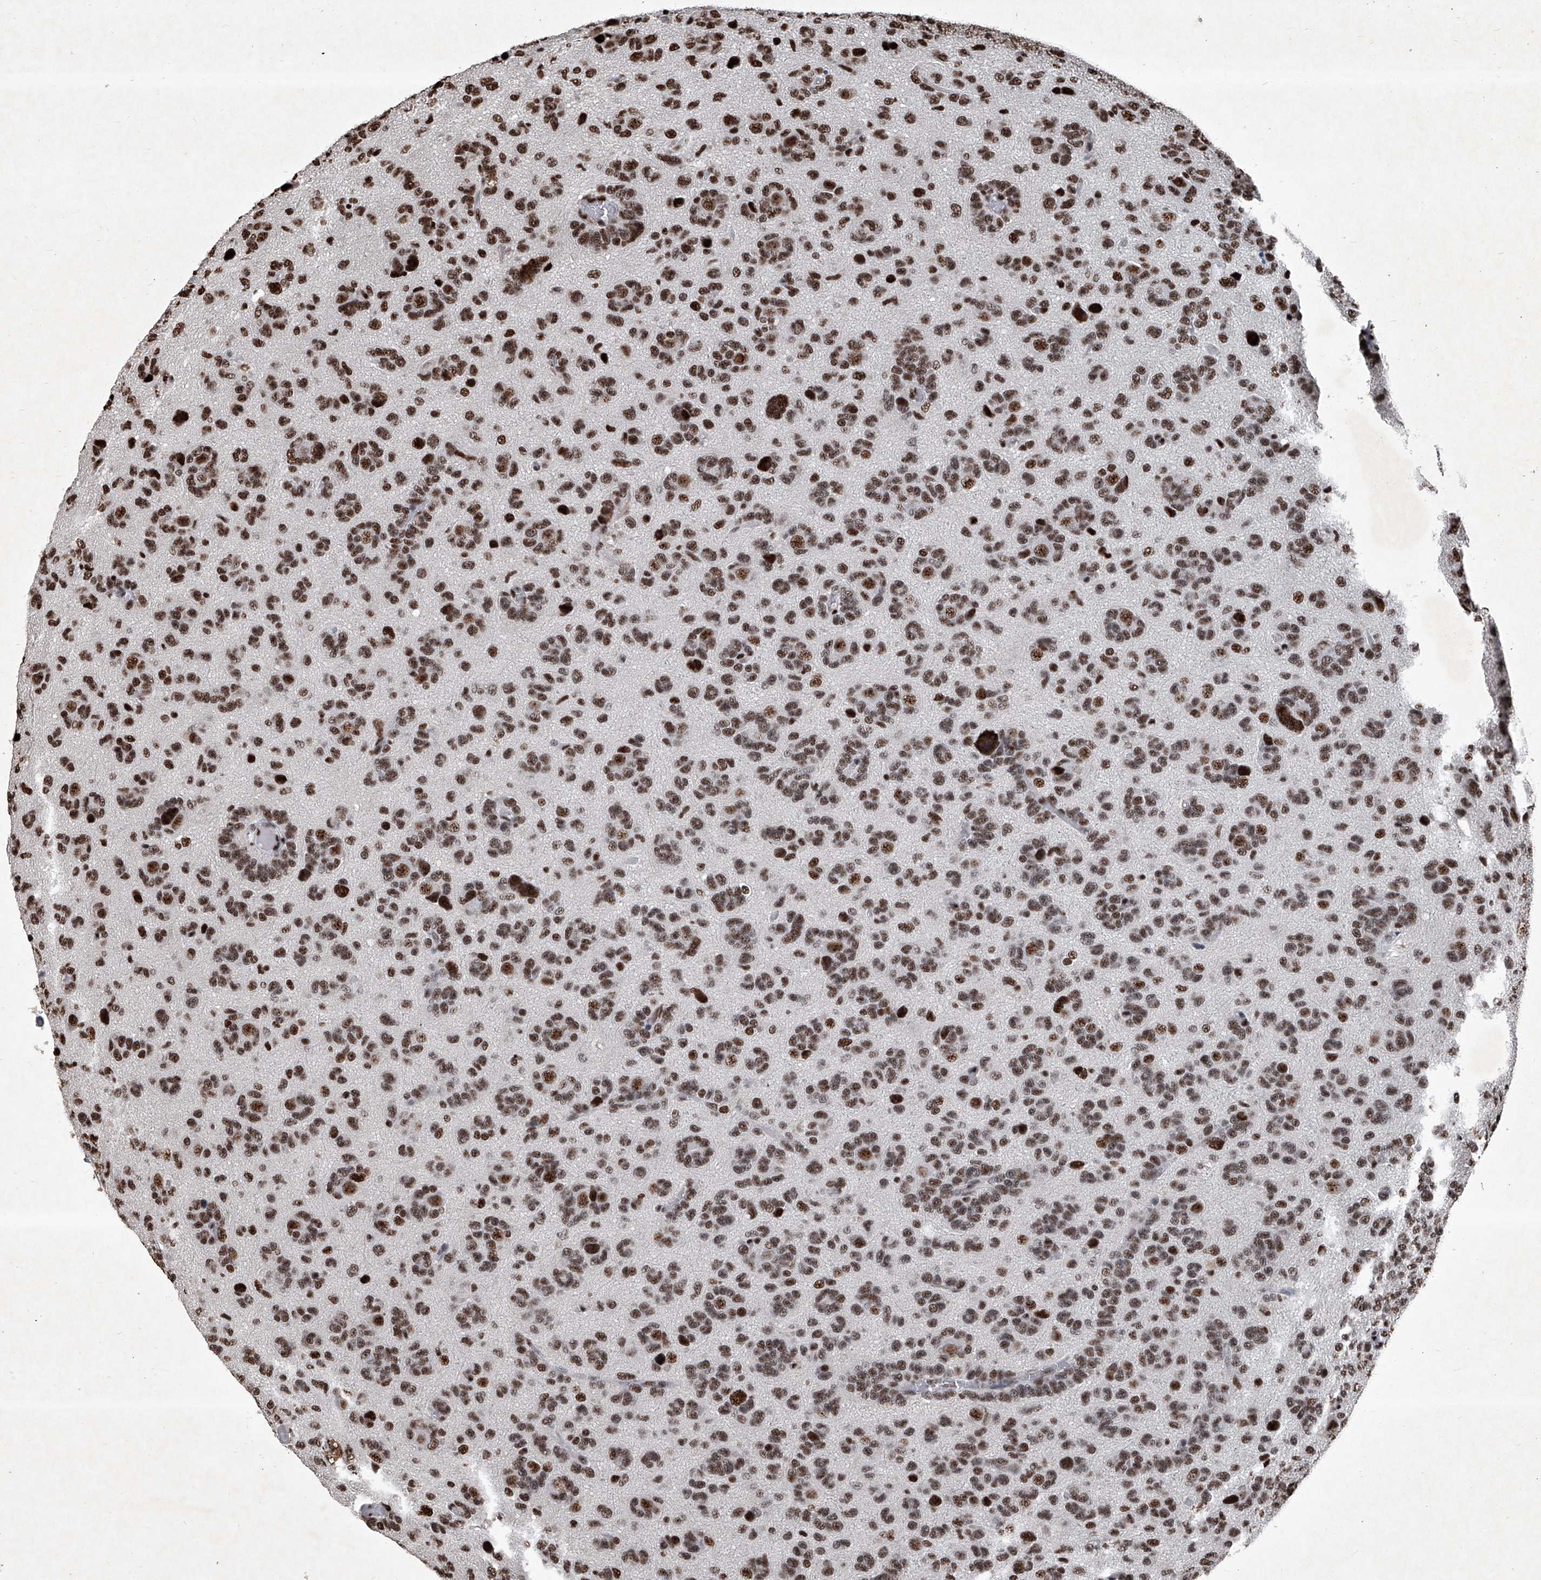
{"staining": {"intensity": "moderate", "quantity": ">75%", "location": "nuclear"}, "tissue": "glioma", "cell_type": "Tumor cells", "image_type": "cancer", "snomed": [{"axis": "morphology", "description": "Glioma, malignant, High grade"}, {"axis": "topography", "description": "Brain"}], "caption": "IHC staining of glioma, which shows medium levels of moderate nuclear expression in approximately >75% of tumor cells indicating moderate nuclear protein staining. The staining was performed using DAB (brown) for protein detection and nuclei were counterstained in hematoxylin (blue).", "gene": "DDX39B", "patient": {"sex": "female", "age": 59}}